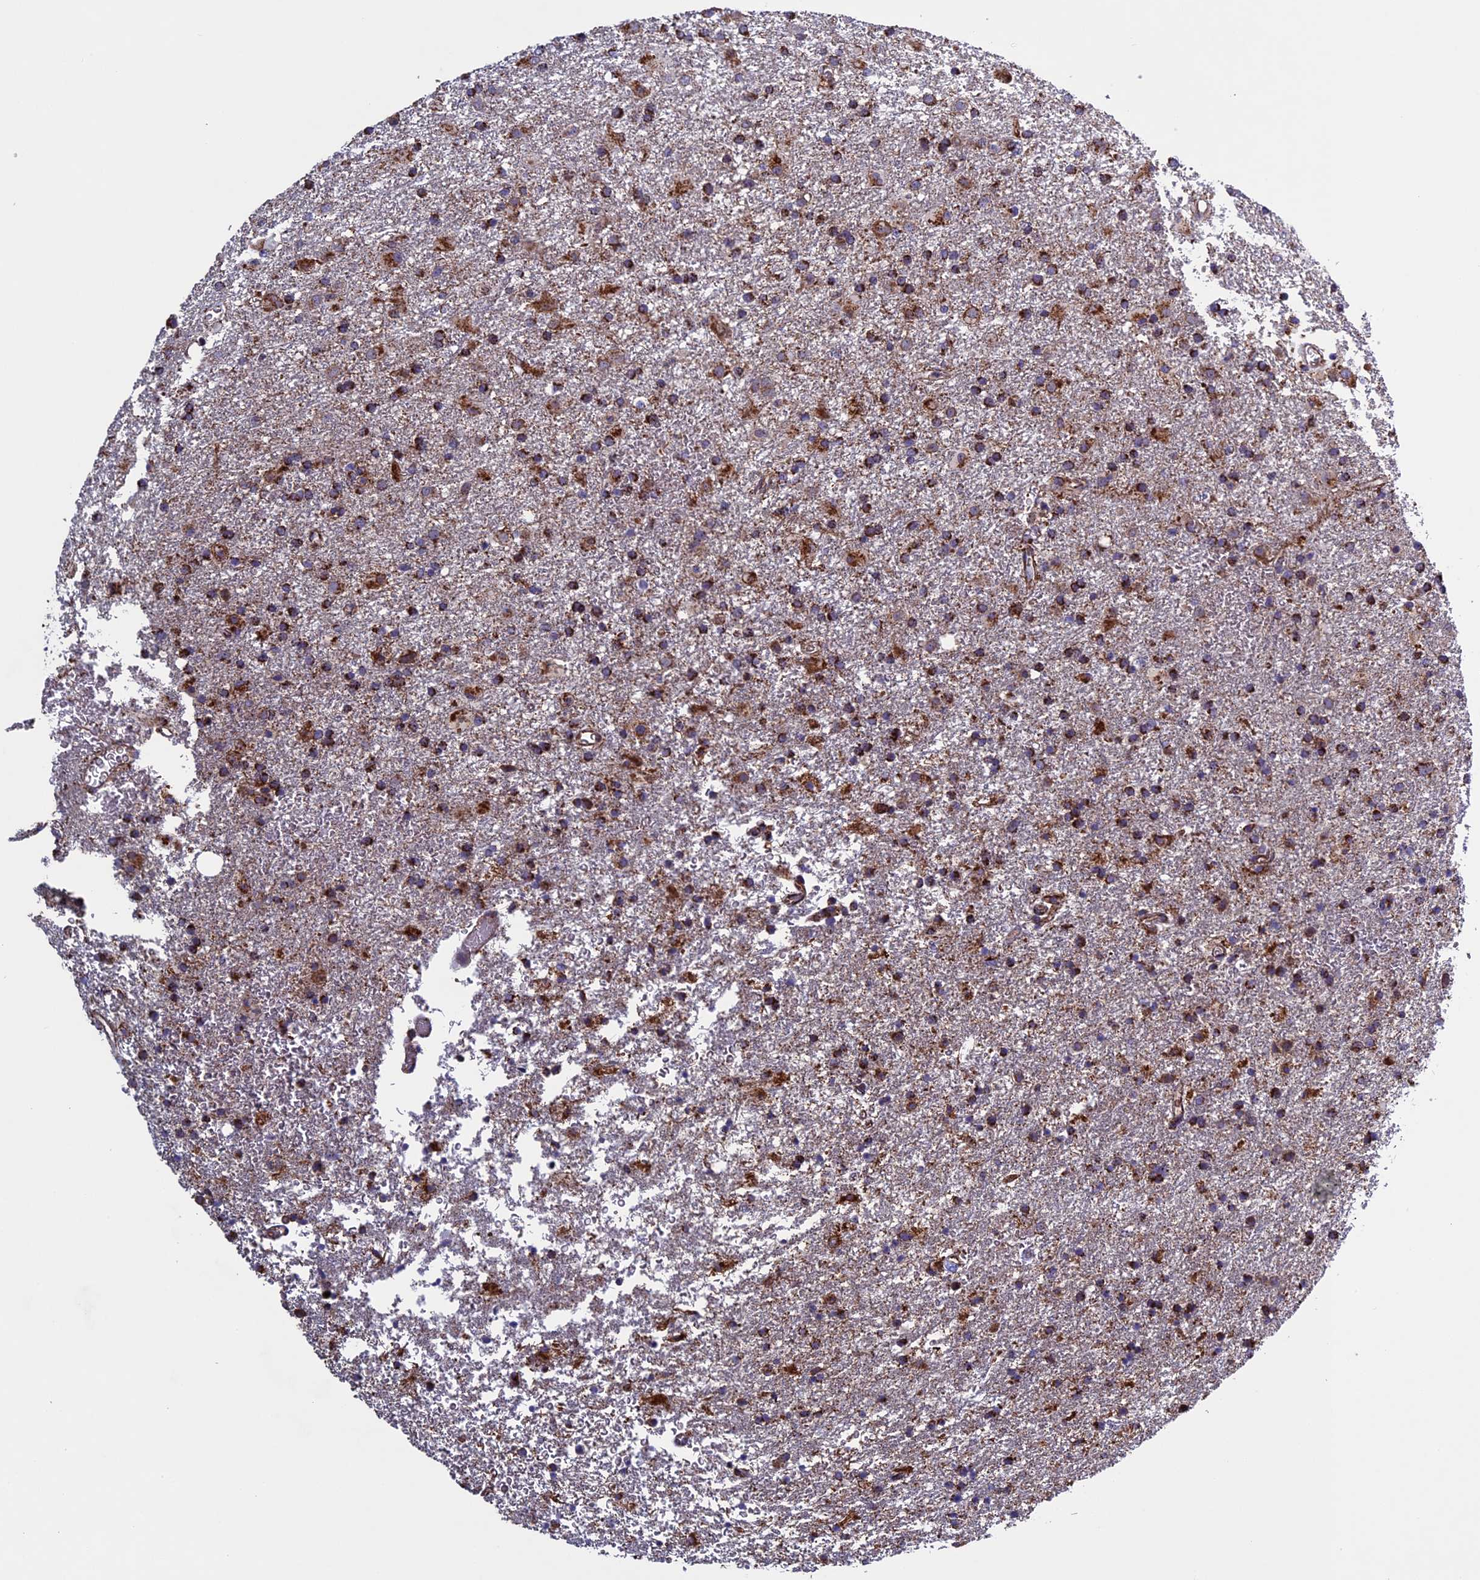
{"staining": {"intensity": "moderate", "quantity": ">75%", "location": "cytoplasmic/membranous"}, "tissue": "glioma", "cell_type": "Tumor cells", "image_type": "cancer", "snomed": [{"axis": "morphology", "description": "Glioma, malignant, Low grade"}, {"axis": "topography", "description": "Brain"}], "caption": "Protein staining shows moderate cytoplasmic/membranous expression in approximately >75% of tumor cells in glioma.", "gene": "RNF17", "patient": {"sex": "male", "age": 65}}